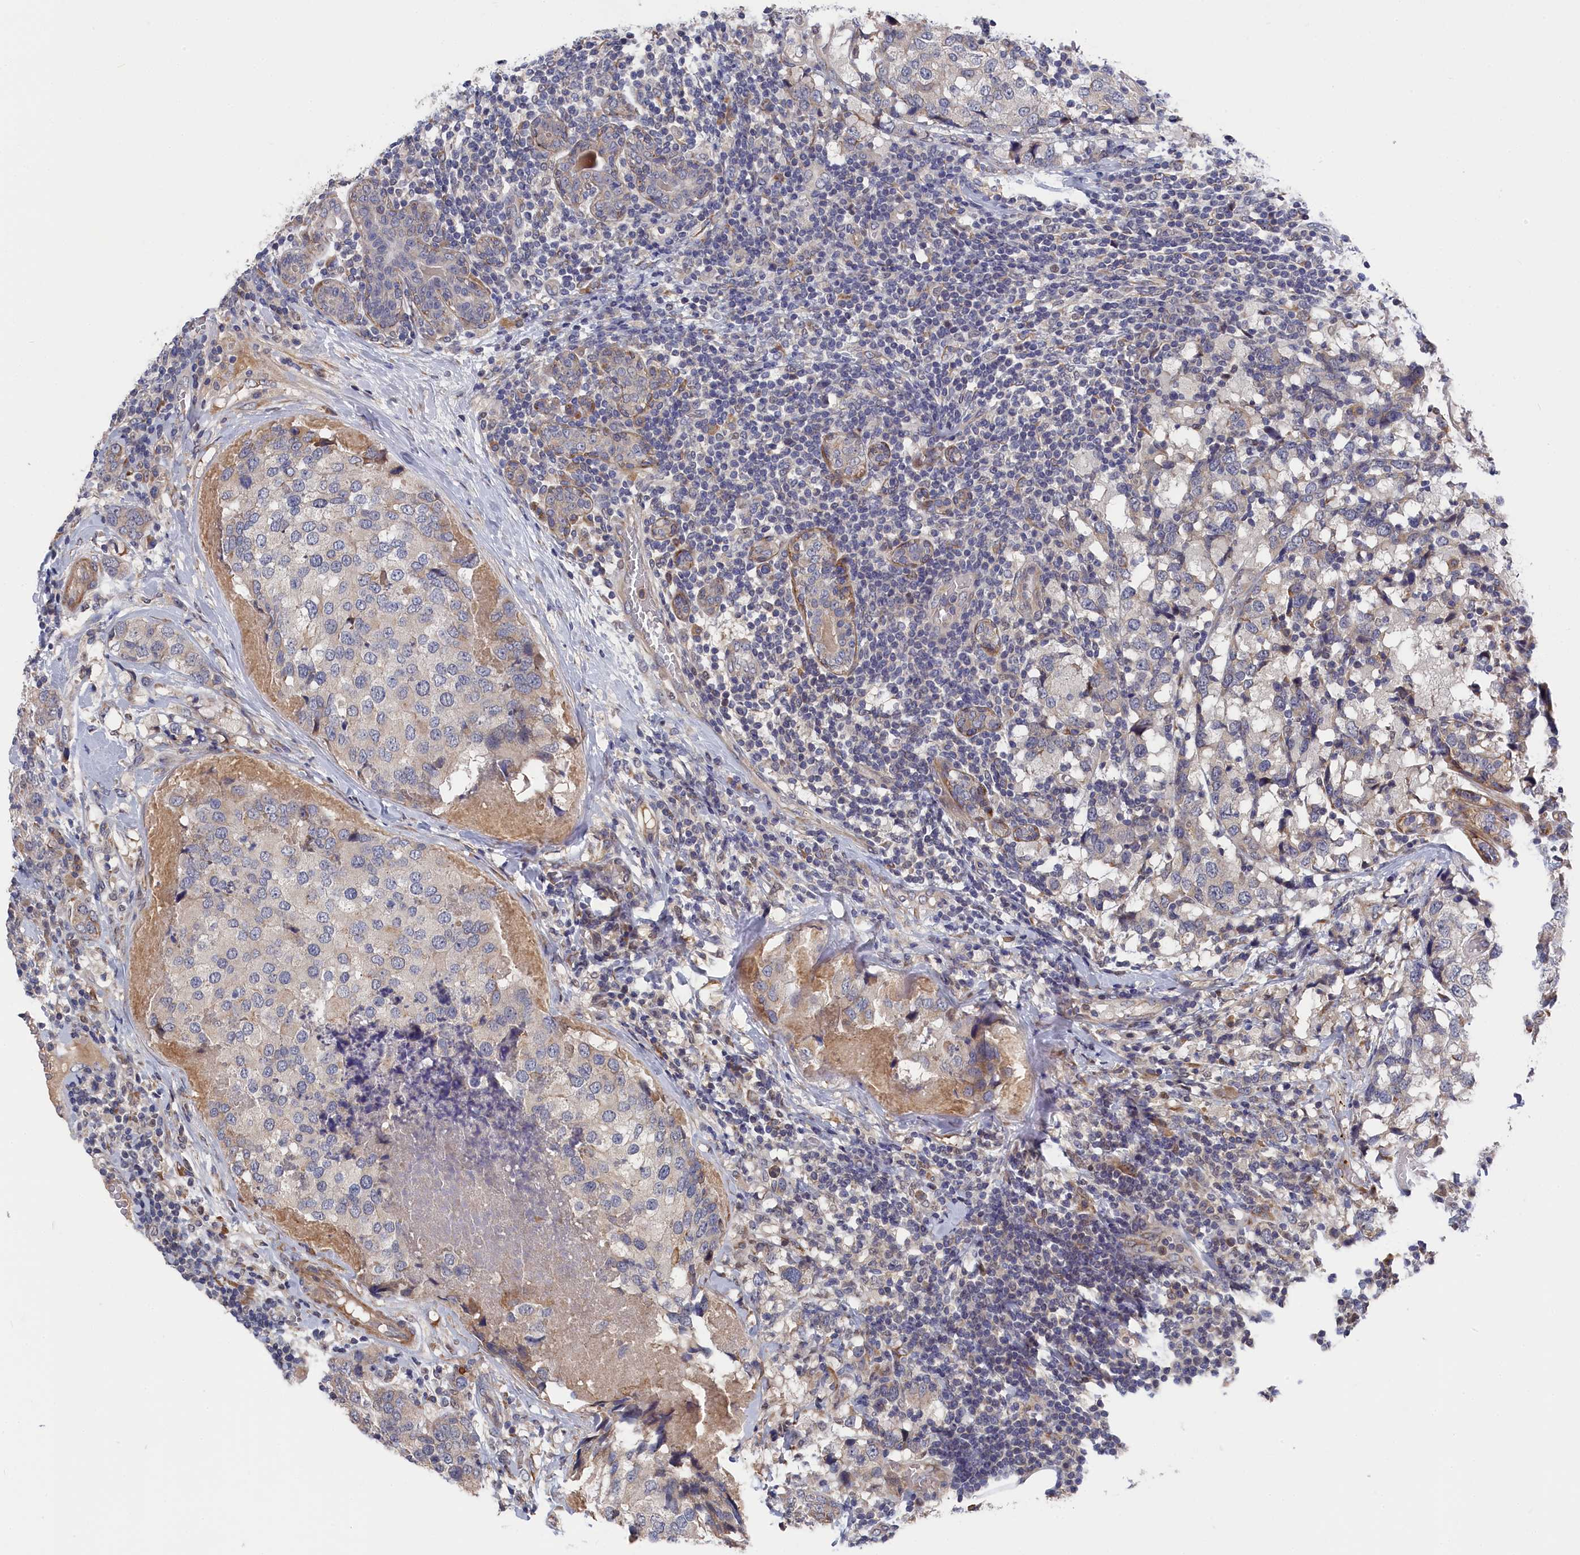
{"staining": {"intensity": "negative", "quantity": "none", "location": "none"}, "tissue": "breast cancer", "cell_type": "Tumor cells", "image_type": "cancer", "snomed": [{"axis": "morphology", "description": "Lobular carcinoma"}, {"axis": "topography", "description": "Breast"}], "caption": "Tumor cells show no significant positivity in breast cancer.", "gene": "CYB5D2", "patient": {"sex": "female", "age": 59}}